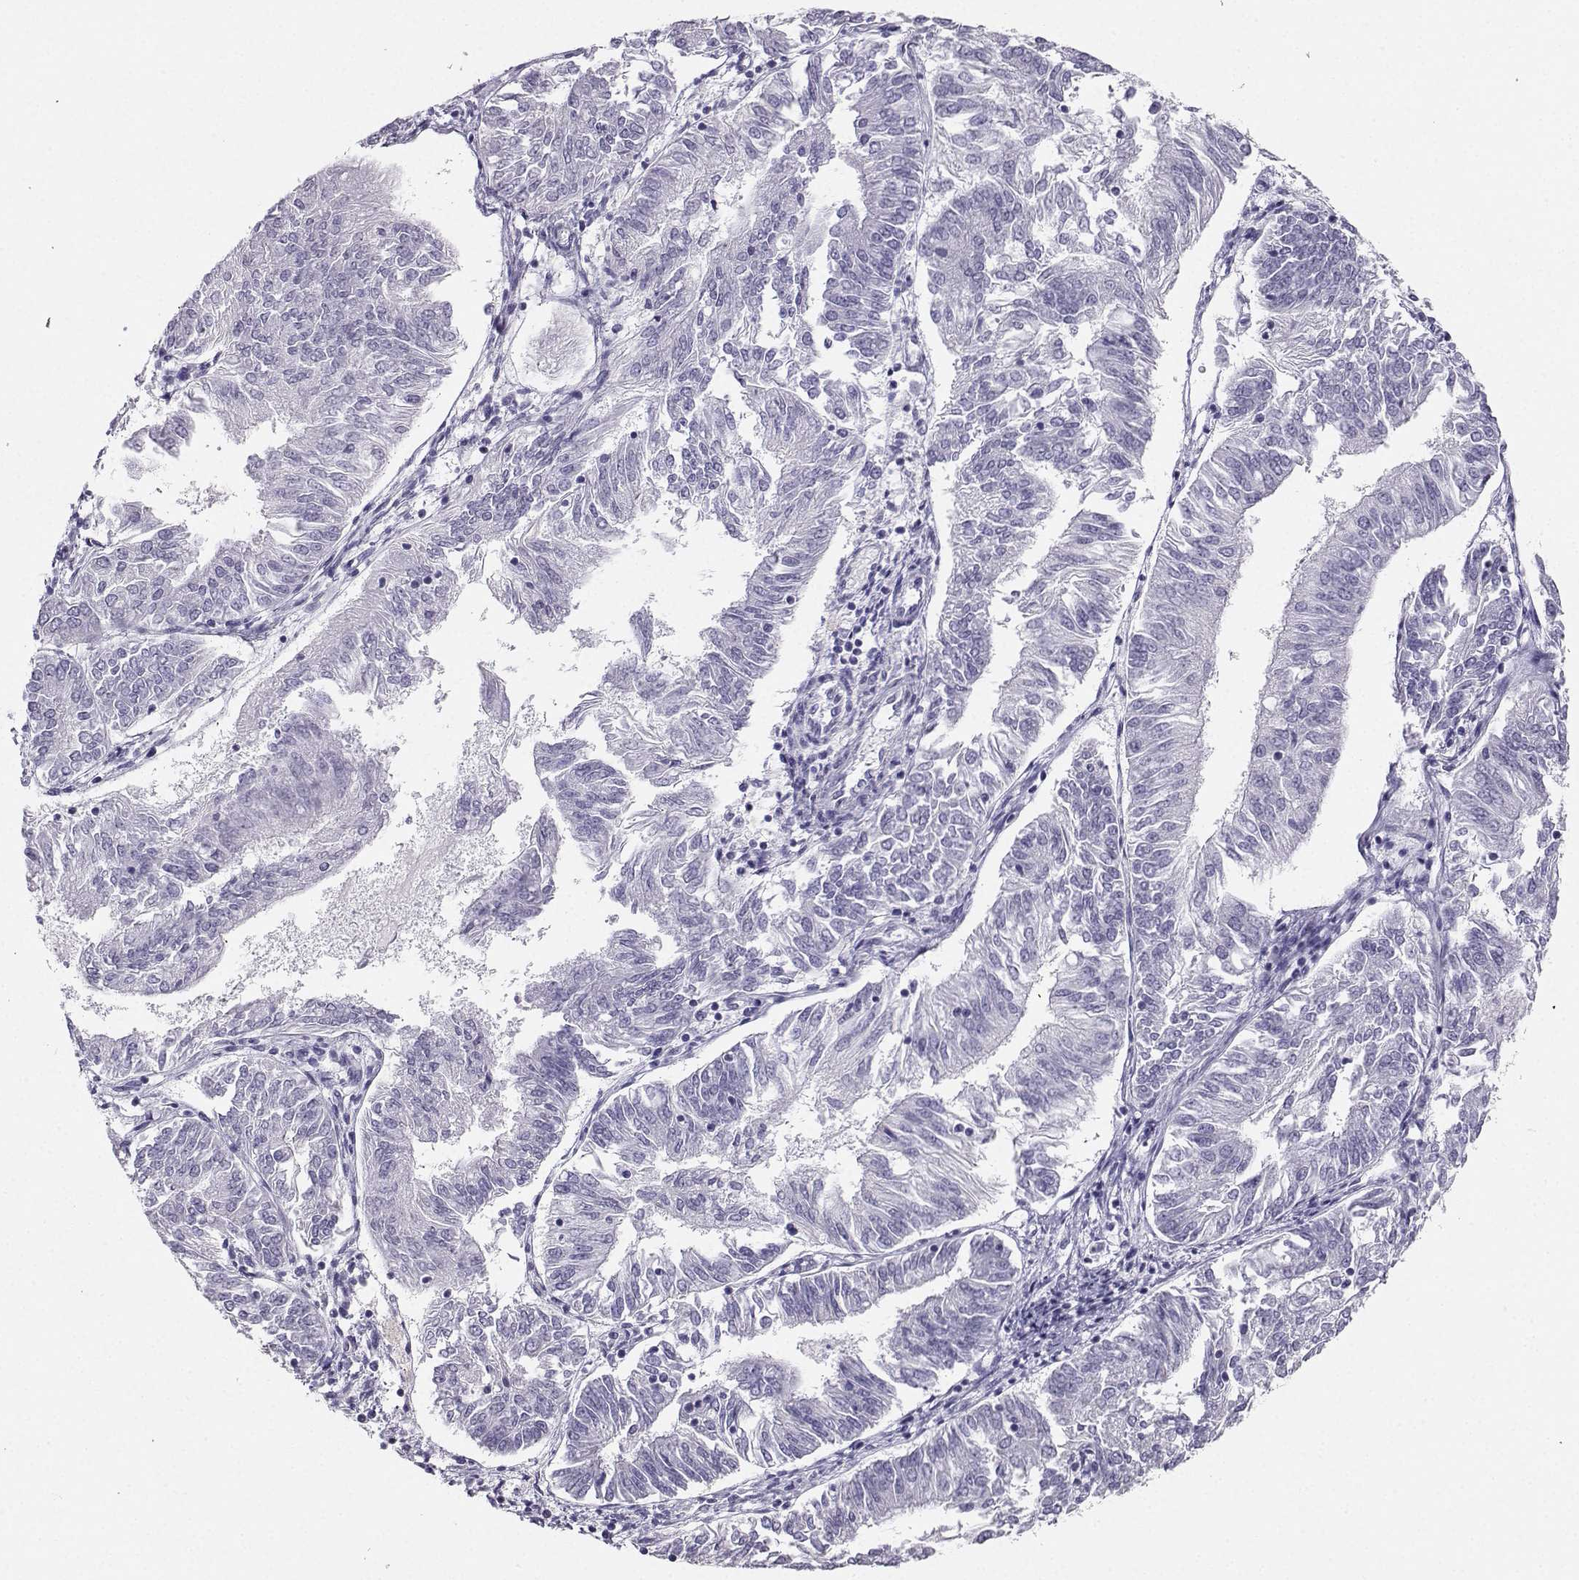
{"staining": {"intensity": "negative", "quantity": "none", "location": "none"}, "tissue": "endometrial cancer", "cell_type": "Tumor cells", "image_type": "cancer", "snomed": [{"axis": "morphology", "description": "Adenocarcinoma, NOS"}, {"axis": "topography", "description": "Endometrium"}], "caption": "Endometrial cancer (adenocarcinoma) was stained to show a protein in brown. There is no significant staining in tumor cells. (Brightfield microscopy of DAB immunohistochemistry (IHC) at high magnification).", "gene": "AVP", "patient": {"sex": "female", "age": 58}}